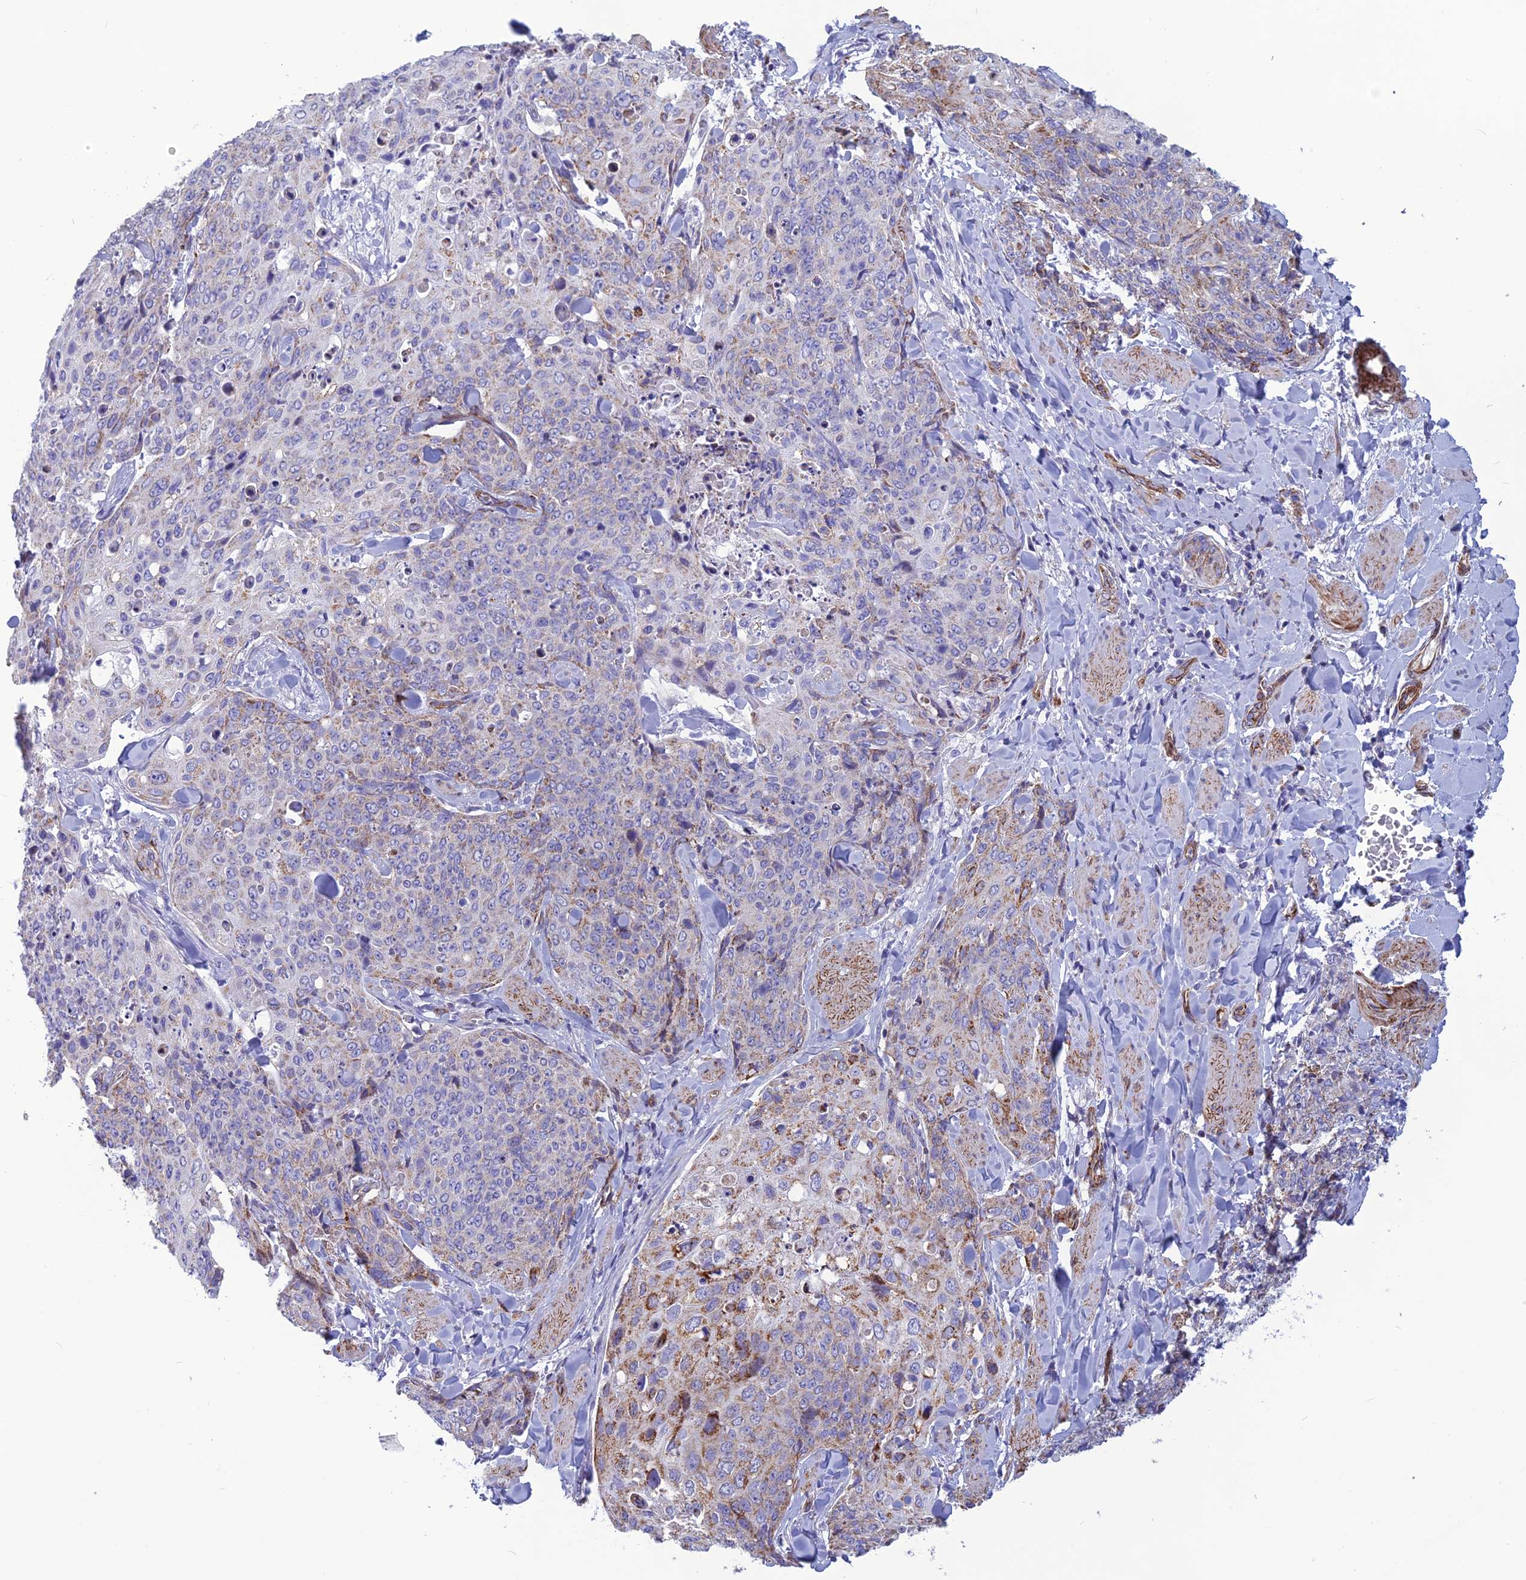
{"staining": {"intensity": "moderate", "quantity": "25%-75%", "location": "cytoplasmic/membranous"}, "tissue": "skin cancer", "cell_type": "Tumor cells", "image_type": "cancer", "snomed": [{"axis": "morphology", "description": "Squamous cell carcinoma, NOS"}, {"axis": "topography", "description": "Skin"}, {"axis": "topography", "description": "Vulva"}], "caption": "The immunohistochemical stain shows moderate cytoplasmic/membranous staining in tumor cells of skin cancer (squamous cell carcinoma) tissue.", "gene": "POMGNT1", "patient": {"sex": "female", "age": 85}}